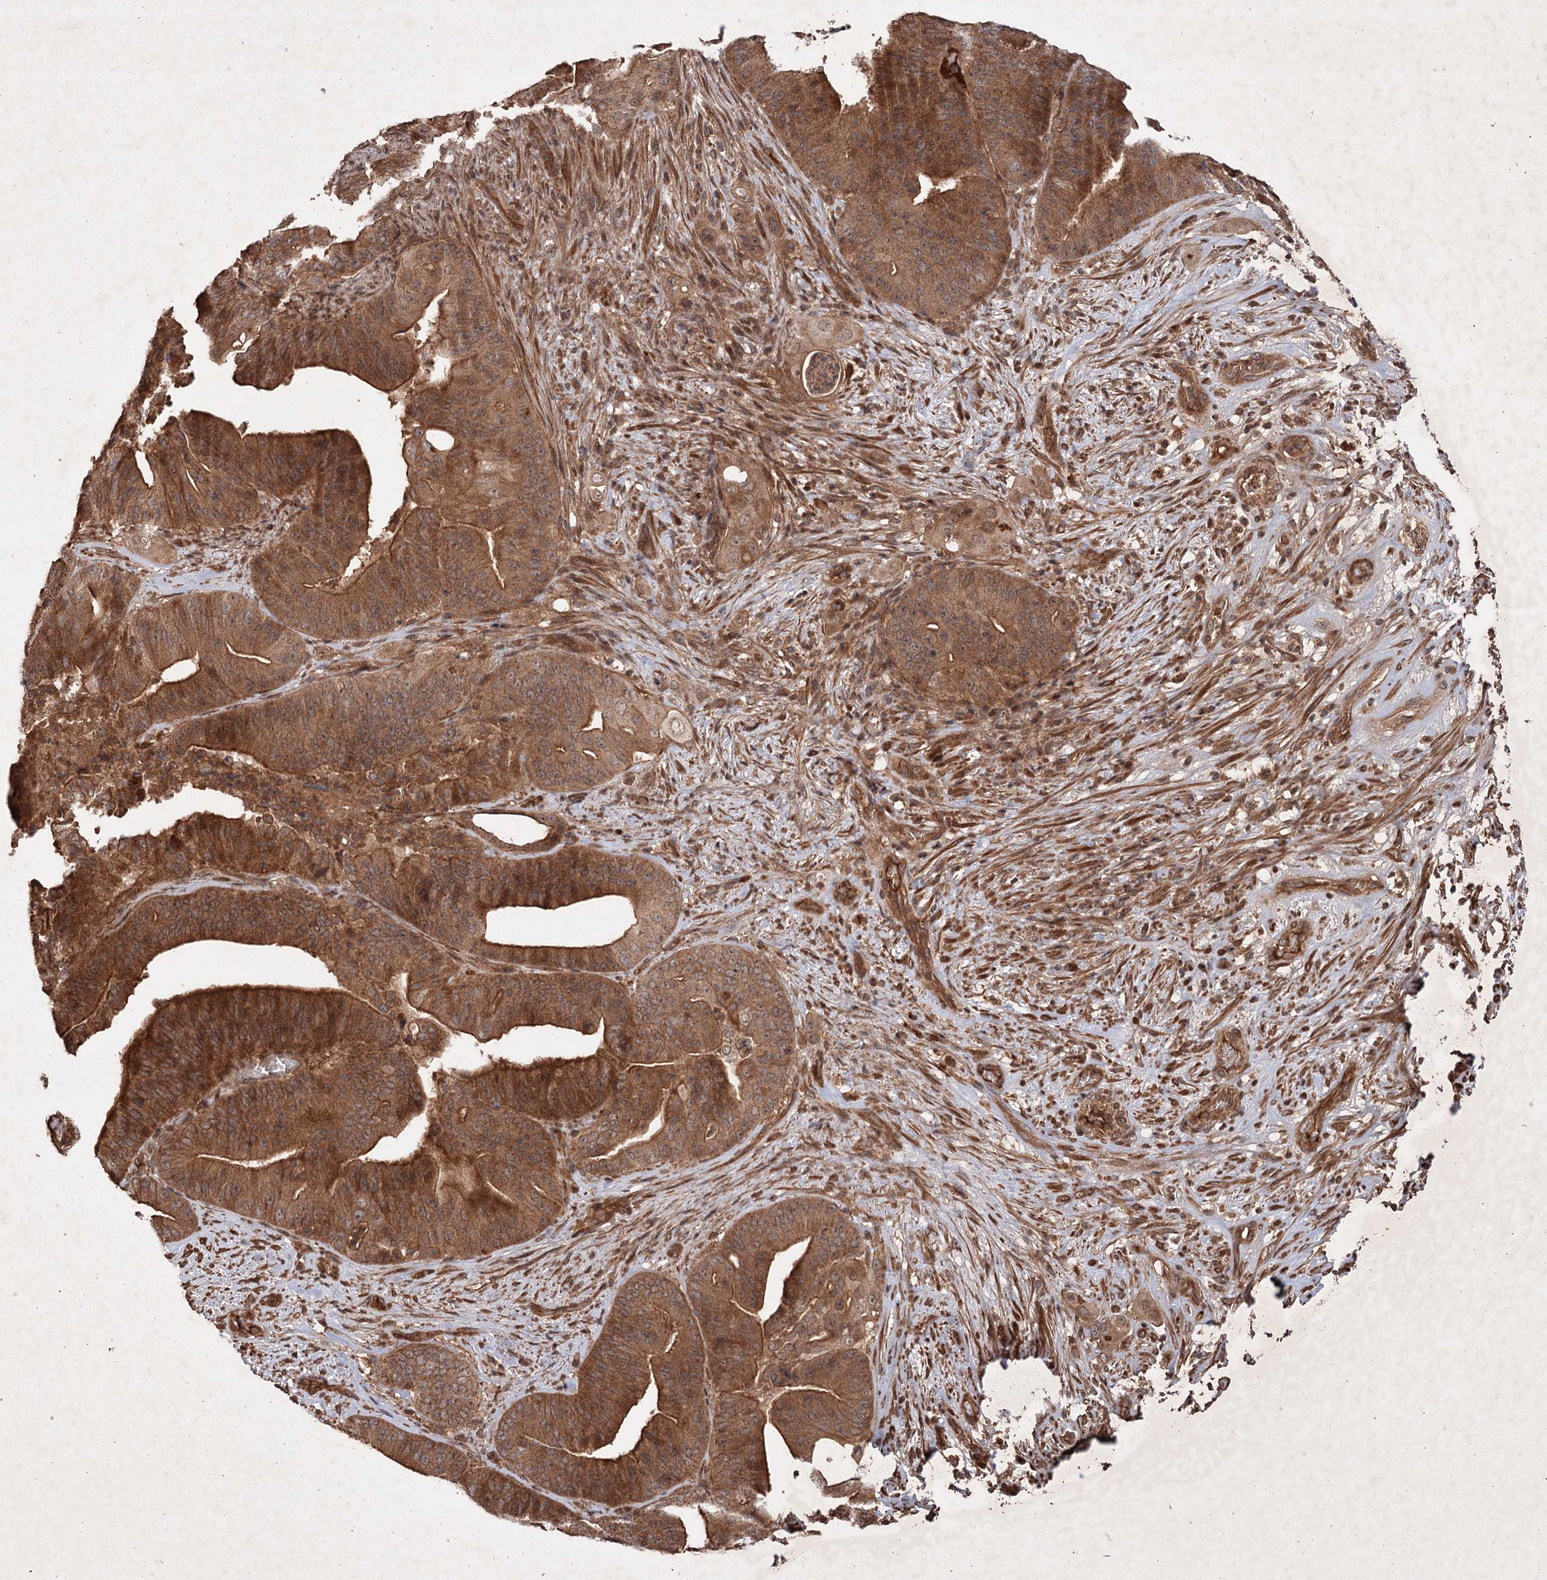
{"staining": {"intensity": "strong", "quantity": ">75%", "location": "cytoplasmic/membranous"}, "tissue": "pancreatic cancer", "cell_type": "Tumor cells", "image_type": "cancer", "snomed": [{"axis": "morphology", "description": "Adenocarcinoma, NOS"}, {"axis": "topography", "description": "Pancreas"}], "caption": "Immunohistochemical staining of human pancreatic cancer (adenocarcinoma) demonstrates high levels of strong cytoplasmic/membranous expression in approximately >75% of tumor cells. Using DAB (3,3'-diaminobenzidine) (brown) and hematoxylin (blue) stains, captured at high magnification using brightfield microscopy.", "gene": "ADK", "patient": {"sex": "female", "age": 77}}